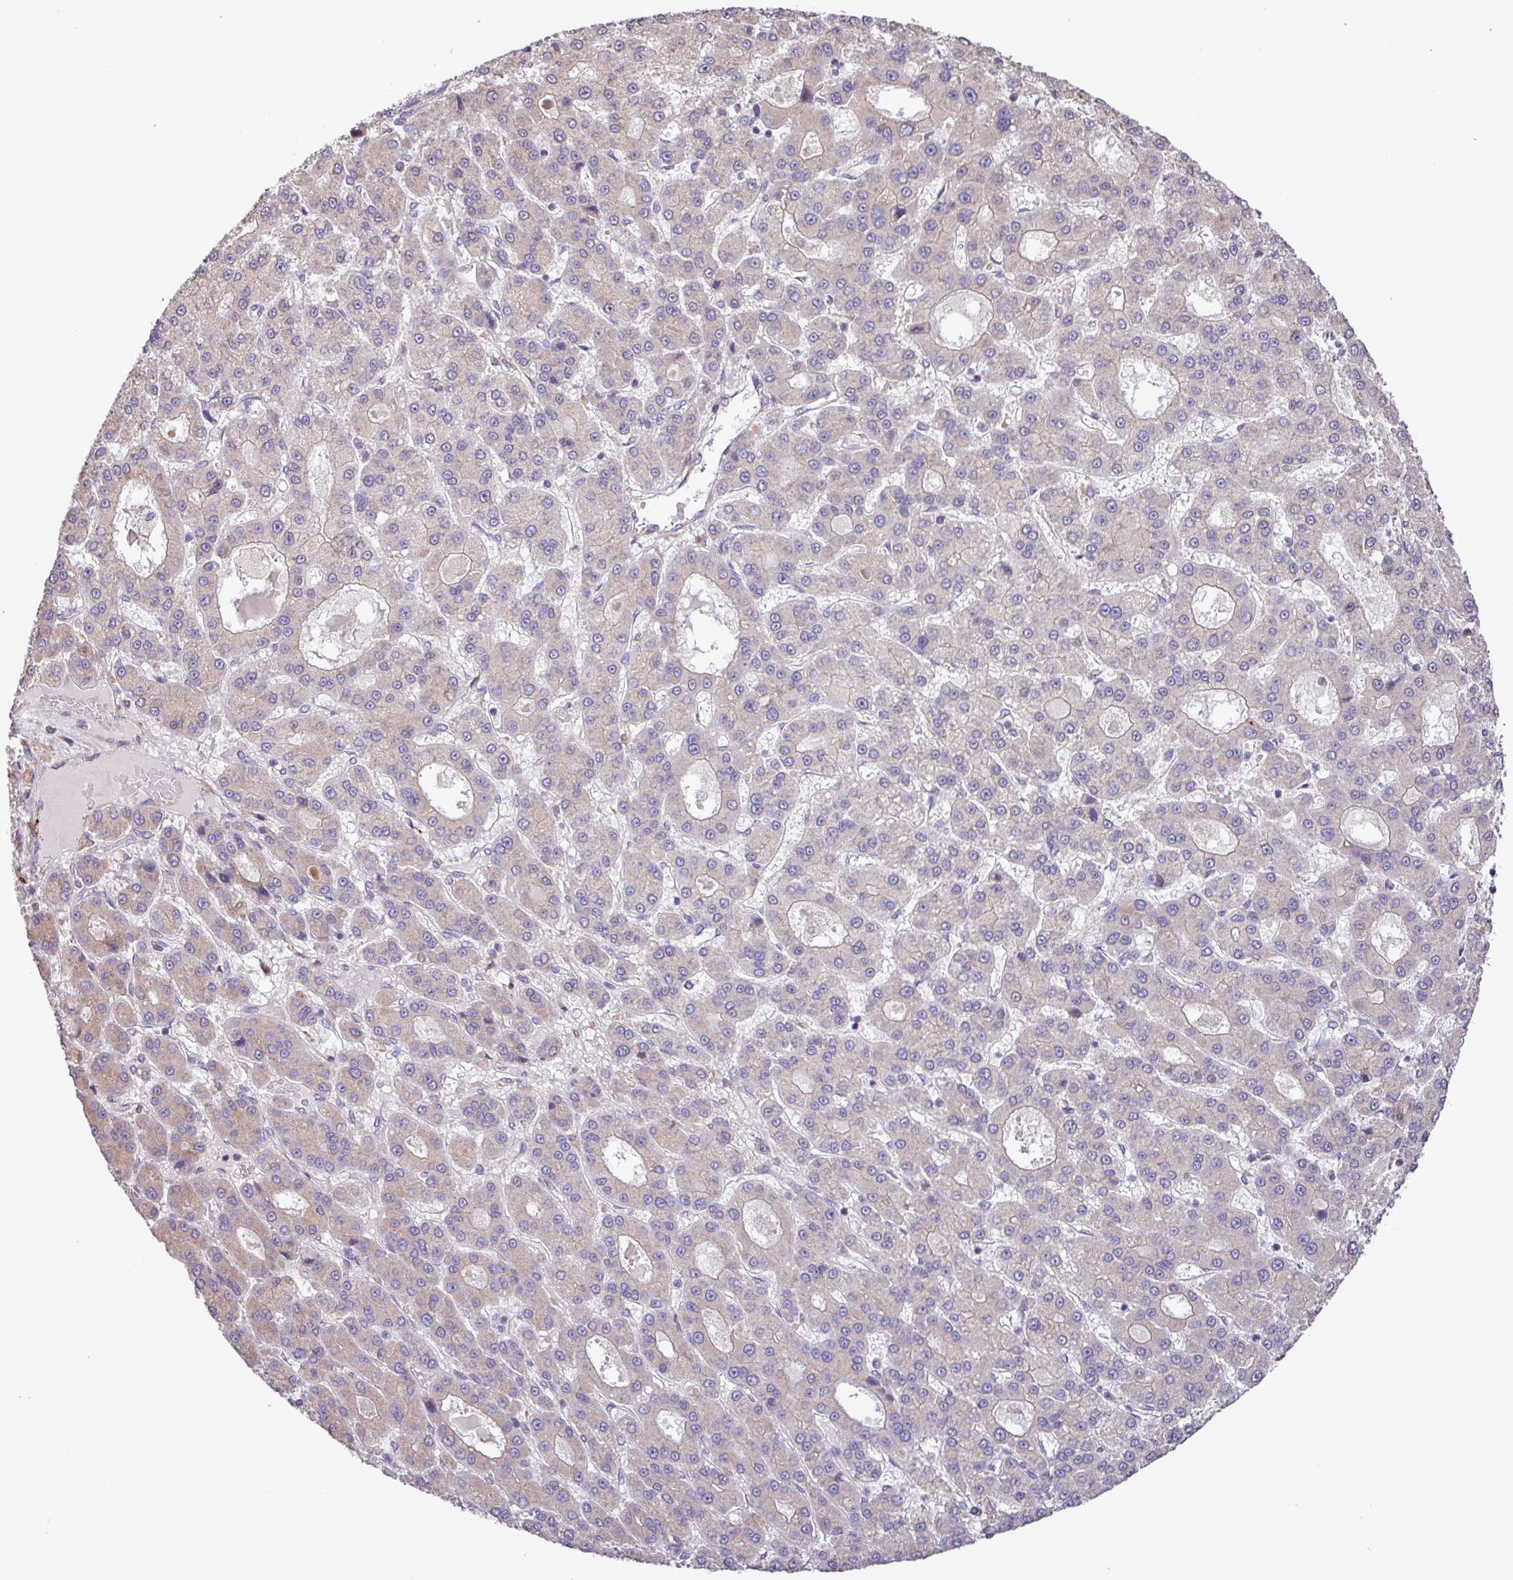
{"staining": {"intensity": "negative", "quantity": "none", "location": "none"}, "tissue": "liver cancer", "cell_type": "Tumor cells", "image_type": "cancer", "snomed": [{"axis": "morphology", "description": "Carcinoma, Hepatocellular, NOS"}, {"axis": "topography", "description": "Liver"}], "caption": "Histopathology image shows no protein positivity in tumor cells of hepatocellular carcinoma (liver) tissue.", "gene": "MEGF6", "patient": {"sex": "male", "age": 70}}